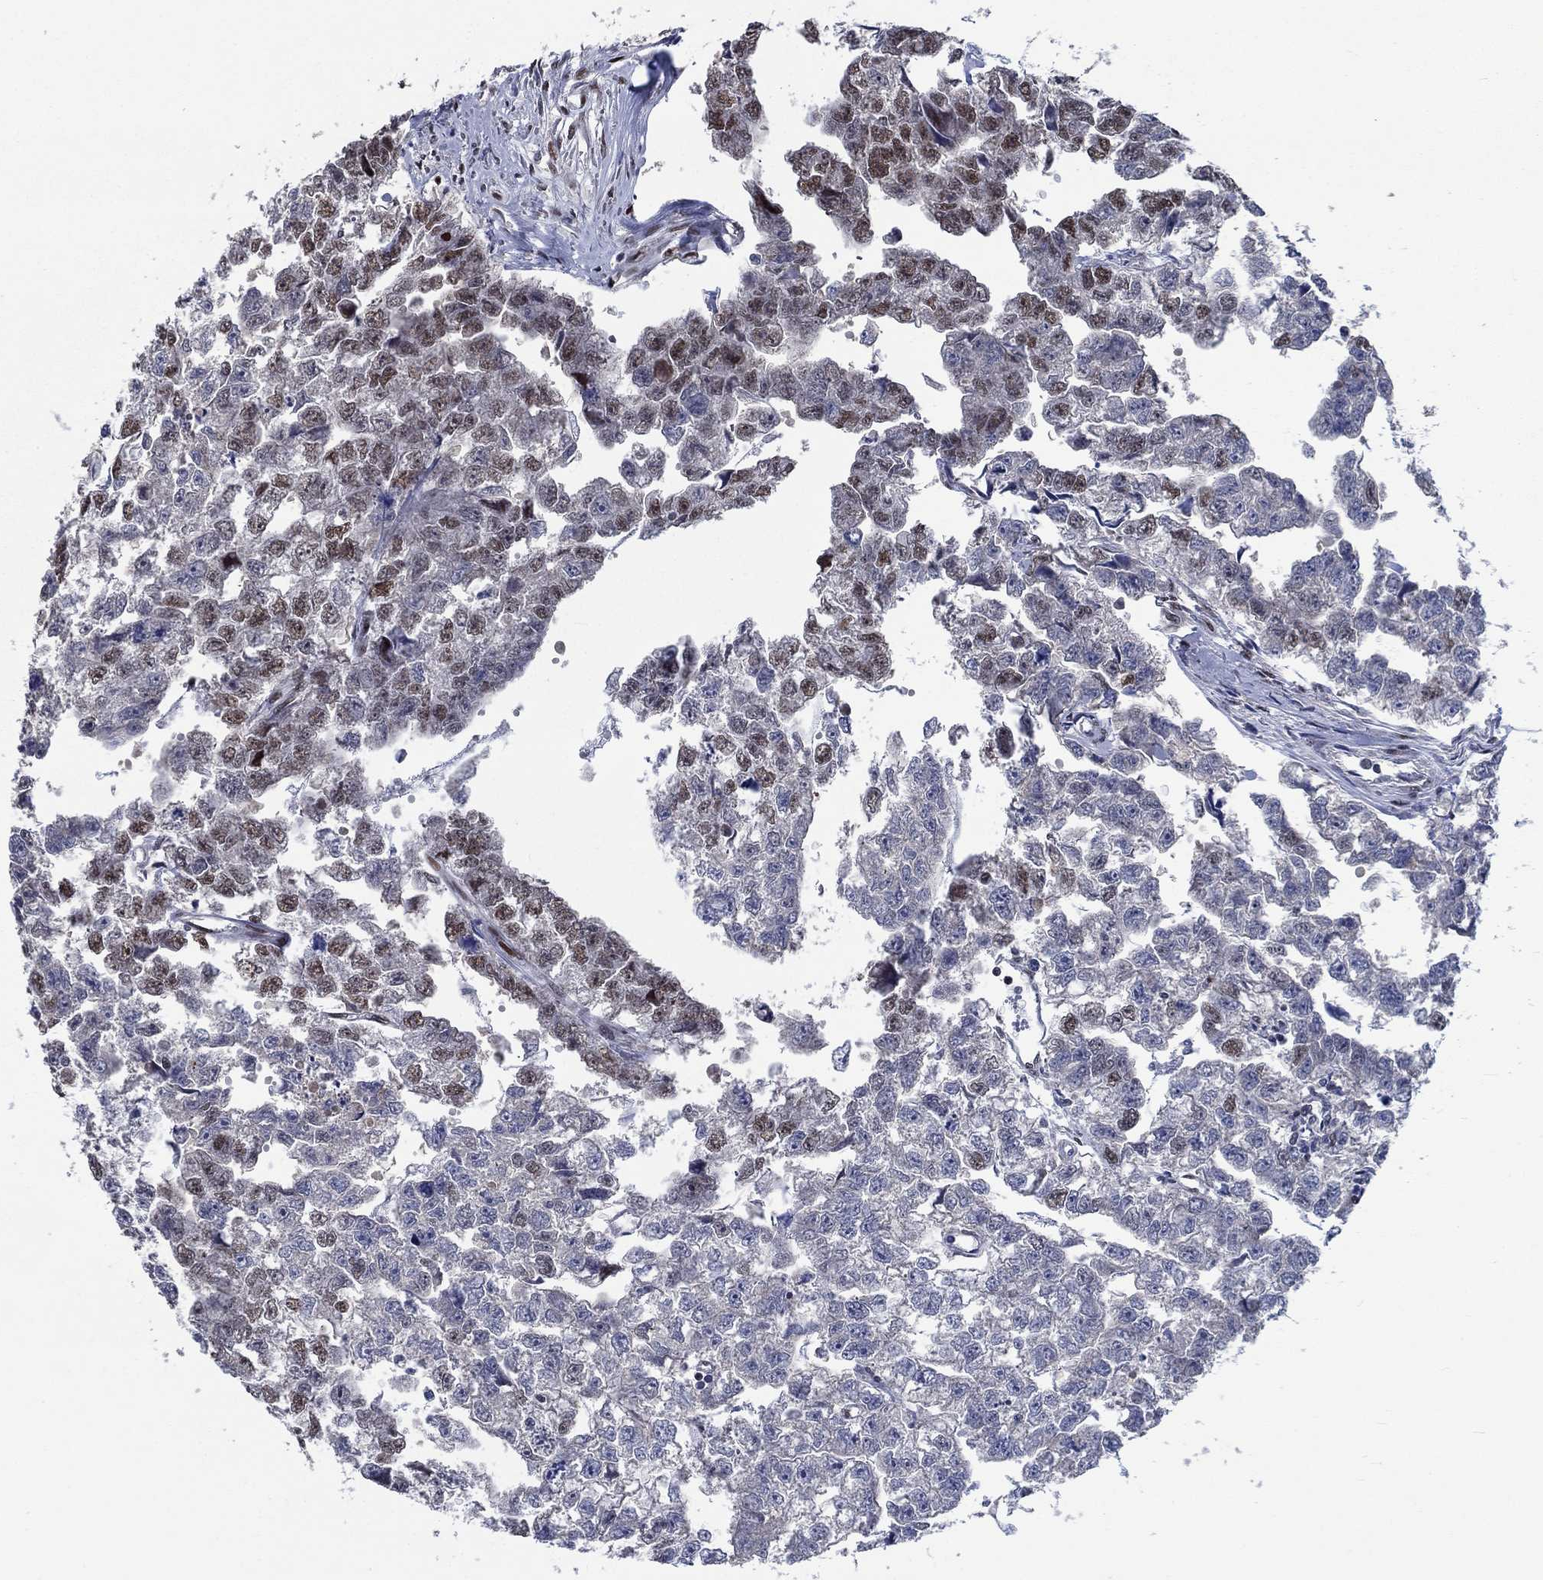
{"staining": {"intensity": "weak", "quantity": "25%-75%", "location": "nuclear"}, "tissue": "testis cancer", "cell_type": "Tumor cells", "image_type": "cancer", "snomed": [{"axis": "morphology", "description": "Carcinoma, Embryonal, NOS"}, {"axis": "morphology", "description": "Teratoma, malignant, NOS"}, {"axis": "topography", "description": "Testis"}], "caption": "Testis cancer (embryonal carcinoma) was stained to show a protein in brown. There is low levels of weak nuclear staining in approximately 25%-75% of tumor cells. The staining was performed using DAB (3,3'-diaminobenzidine), with brown indicating positive protein expression. Nuclei are stained blue with hematoxylin.", "gene": "HTN1", "patient": {"sex": "male", "age": 44}}